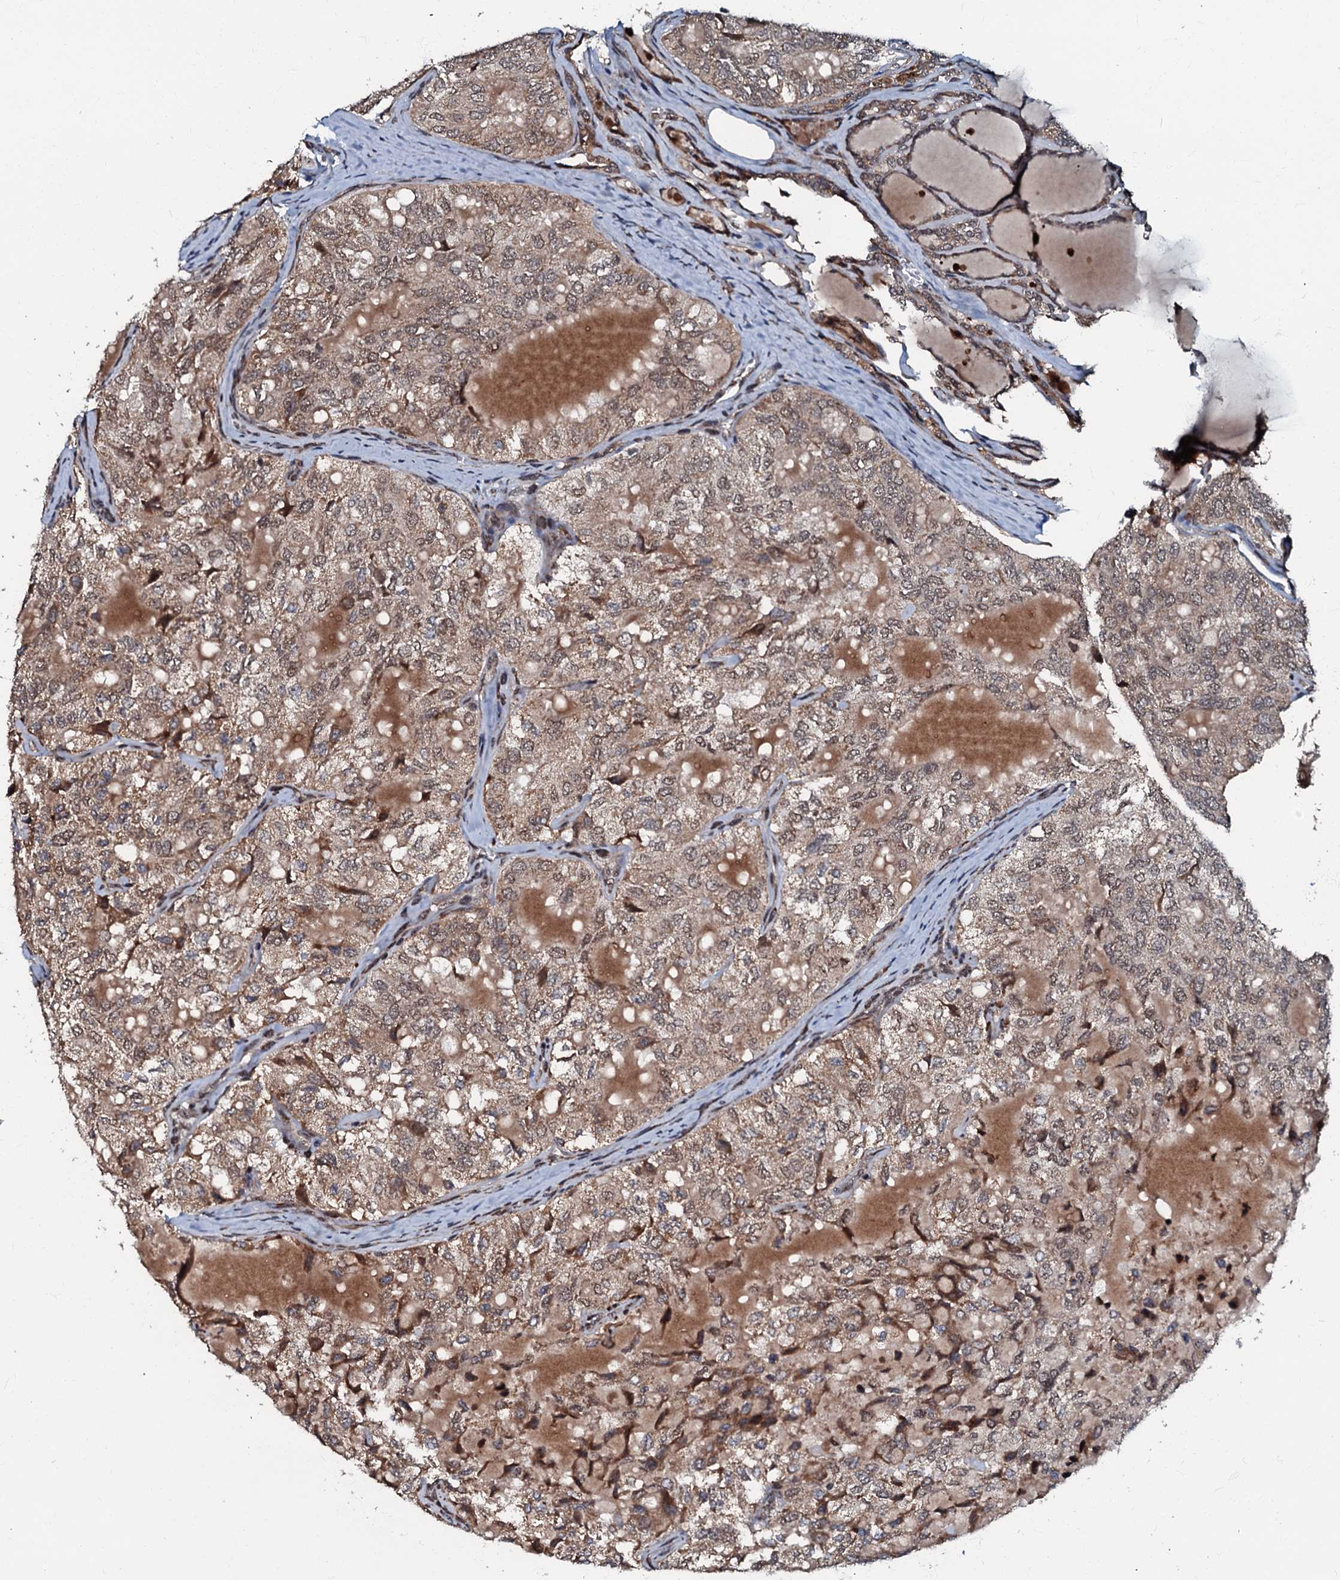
{"staining": {"intensity": "weak", "quantity": ">75%", "location": "cytoplasmic/membranous"}, "tissue": "thyroid cancer", "cell_type": "Tumor cells", "image_type": "cancer", "snomed": [{"axis": "morphology", "description": "Follicular adenoma carcinoma, NOS"}, {"axis": "topography", "description": "Thyroid gland"}], "caption": "DAB immunohistochemical staining of thyroid cancer exhibits weak cytoplasmic/membranous protein positivity in about >75% of tumor cells. The staining was performed using DAB (3,3'-diaminobenzidine) to visualize the protein expression in brown, while the nuclei were stained in blue with hematoxylin (Magnification: 20x).", "gene": "C18orf32", "patient": {"sex": "male", "age": 75}}